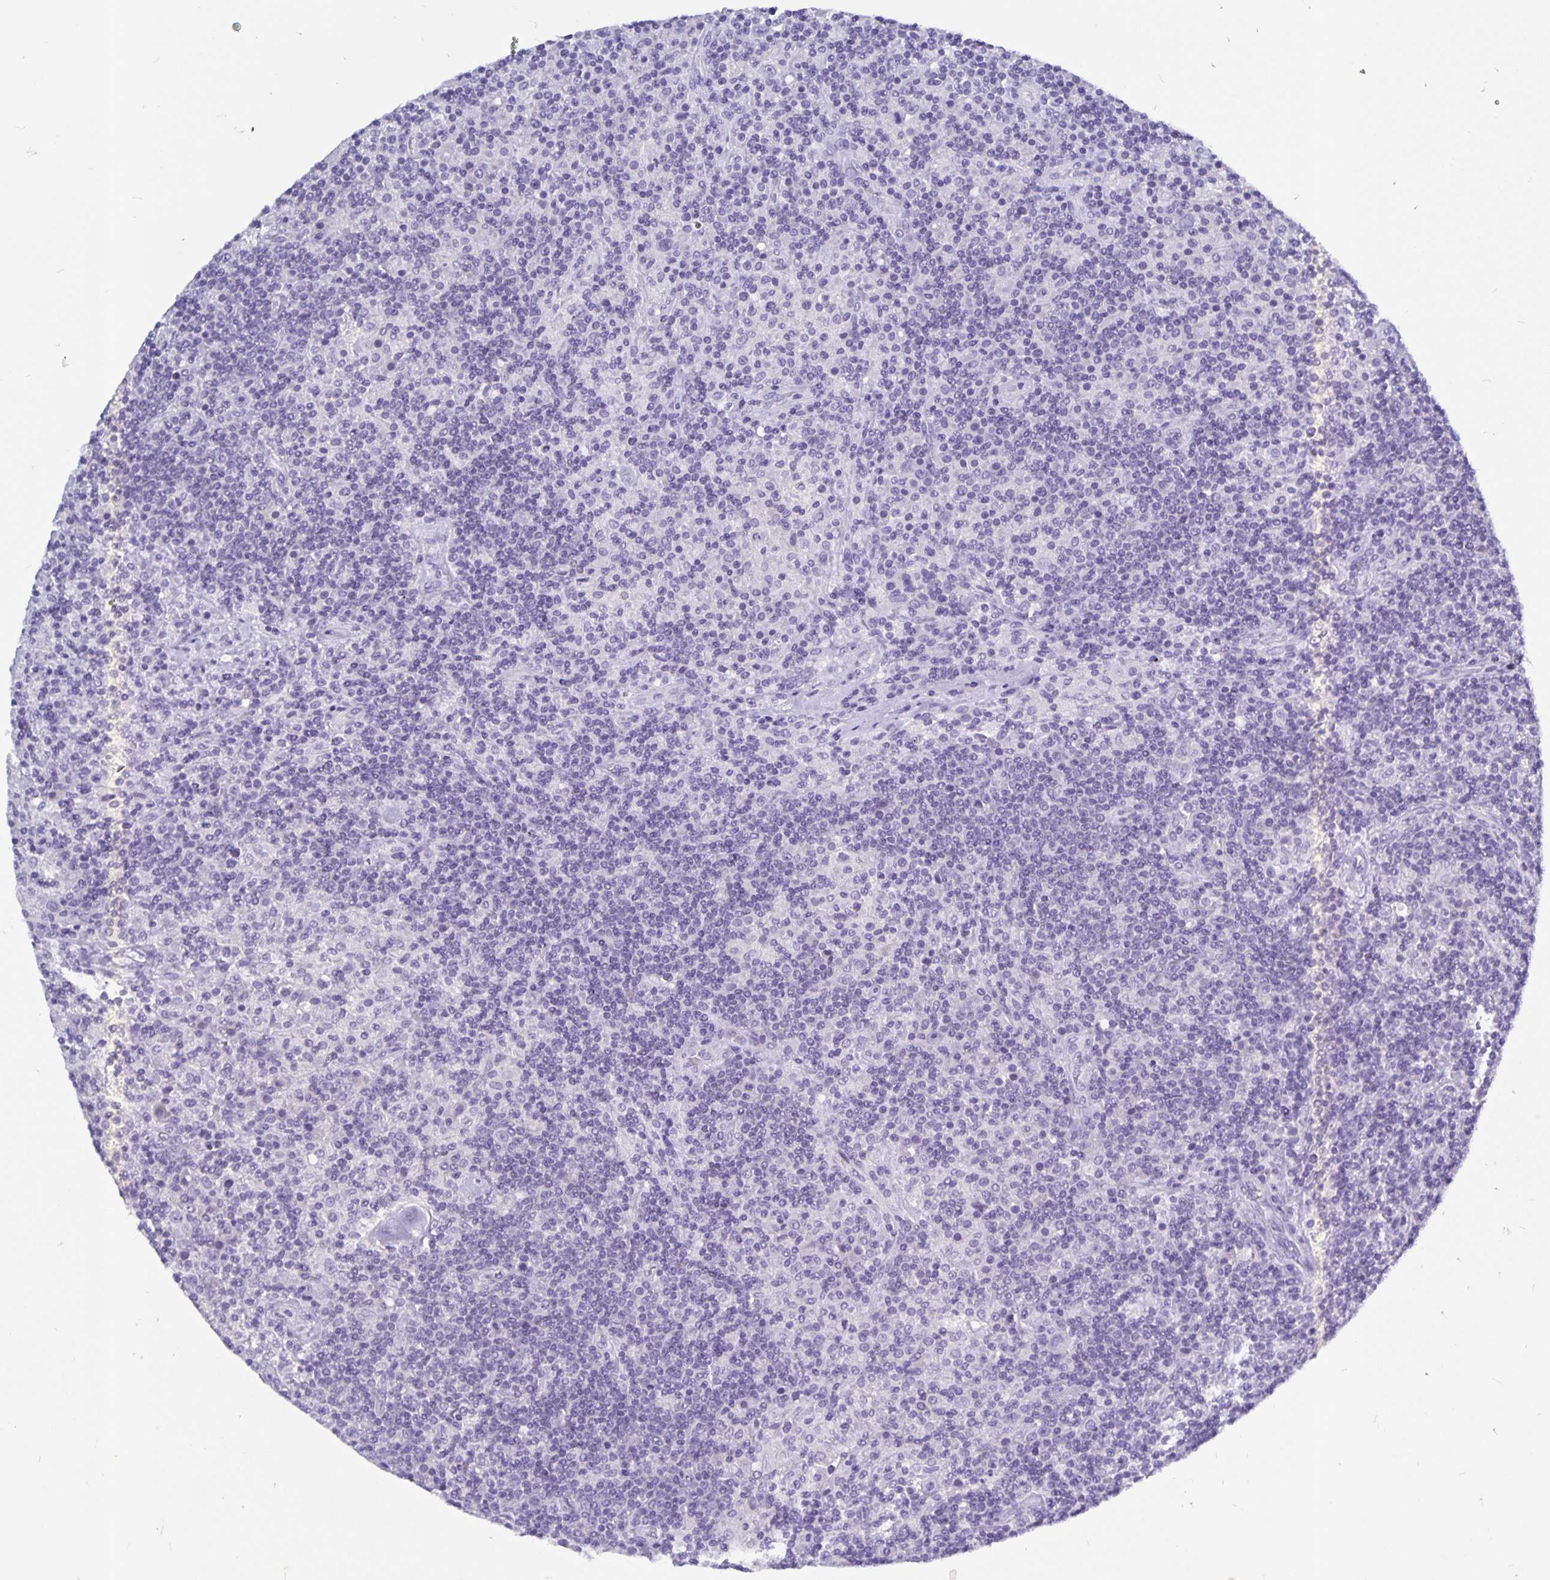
{"staining": {"intensity": "negative", "quantity": "none", "location": "none"}, "tissue": "lymphoma", "cell_type": "Tumor cells", "image_type": "cancer", "snomed": [{"axis": "morphology", "description": "Hodgkin's disease, NOS"}, {"axis": "topography", "description": "Lymph node"}], "caption": "Immunohistochemistry histopathology image of lymphoma stained for a protein (brown), which demonstrates no staining in tumor cells.", "gene": "ODF3B", "patient": {"sex": "male", "age": 70}}